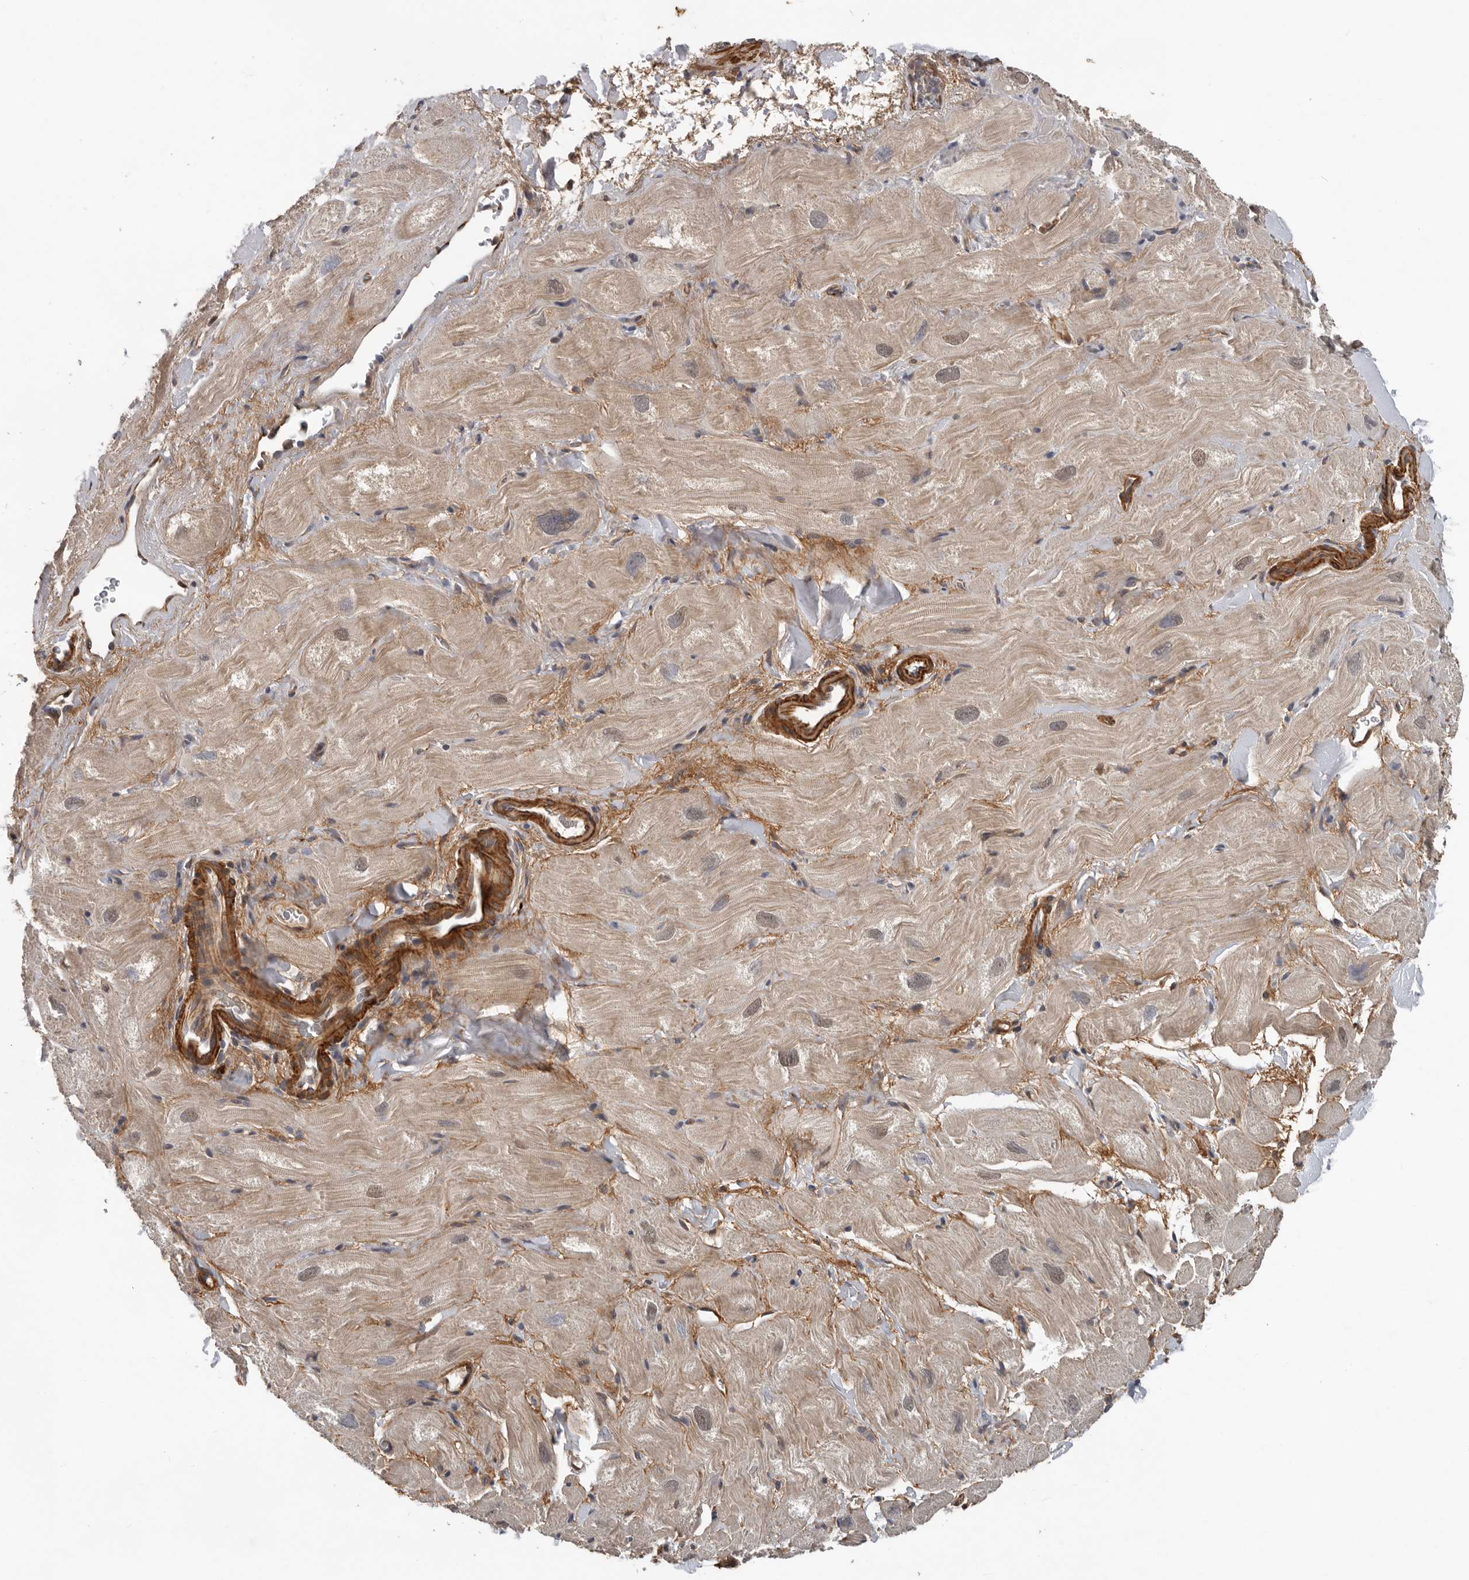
{"staining": {"intensity": "weak", "quantity": "25%-75%", "location": "cytoplasmic/membranous"}, "tissue": "heart muscle", "cell_type": "Cardiomyocytes", "image_type": "normal", "snomed": [{"axis": "morphology", "description": "Normal tissue, NOS"}, {"axis": "topography", "description": "Heart"}], "caption": "Cardiomyocytes display low levels of weak cytoplasmic/membranous positivity in approximately 25%-75% of cells in benign human heart muscle.", "gene": "RNF157", "patient": {"sex": "male", "age": 49}}